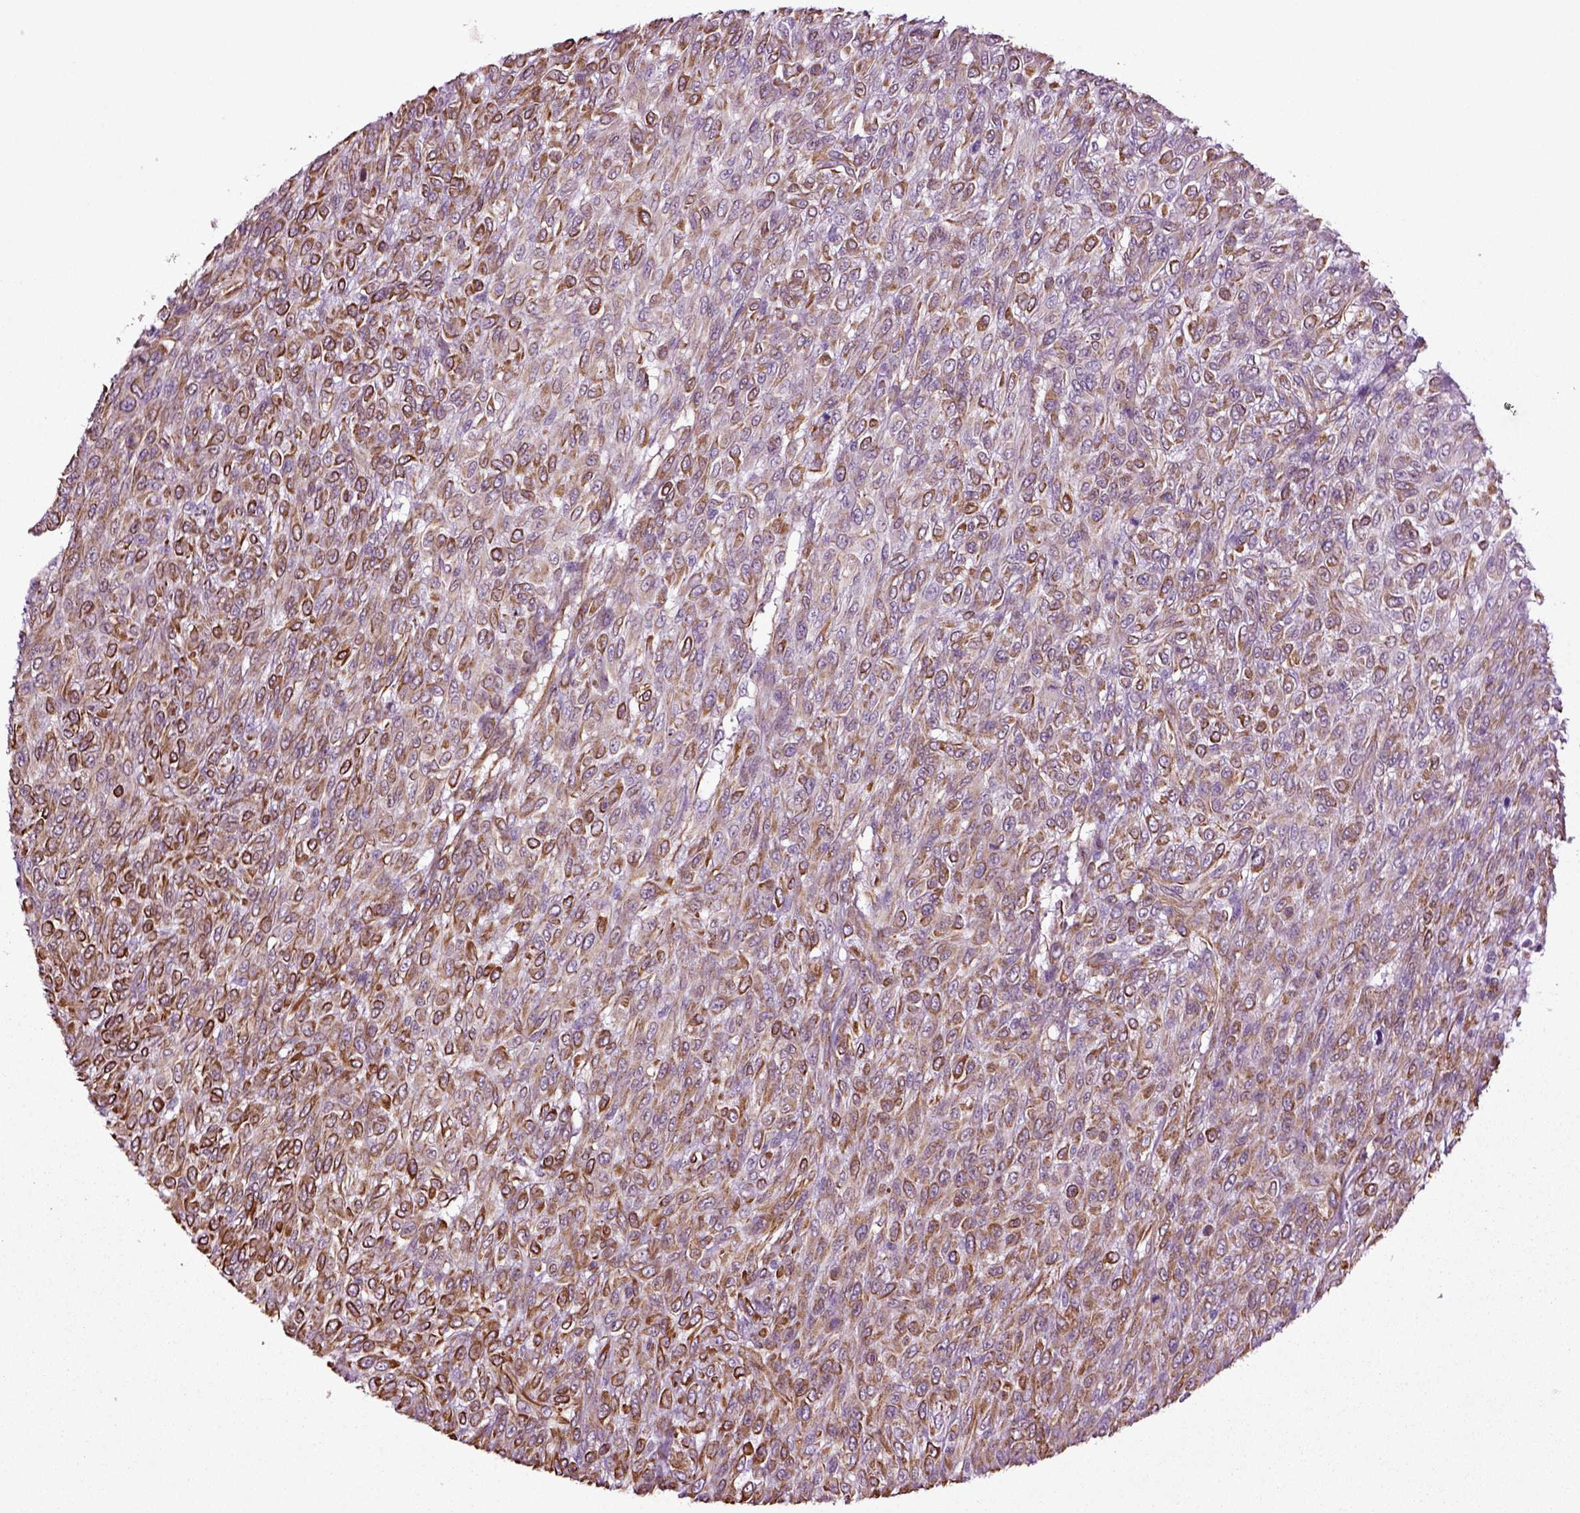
{"staining": {"intensity": "strong", "quantity": "25%-75%", "location": "cytoplasmic/membranous"}, "tissue": "renal cancer", "cell_type": "Tumor cells", "image_type": "cancer", "snomed": [{"axis": "morphology", "description": "Adenocarcinoma, NOS"}, {"axis": "topography", "description": "Kidney"}], "caption": "Immunohistochemistry of human renal adenocarcinoma reveals high levels of strong cytoplasmic/membranous staining in about 25%-75% of tumor cells.", "gene": "ACER3", "patient": {"sex": "male", "age": 58}}